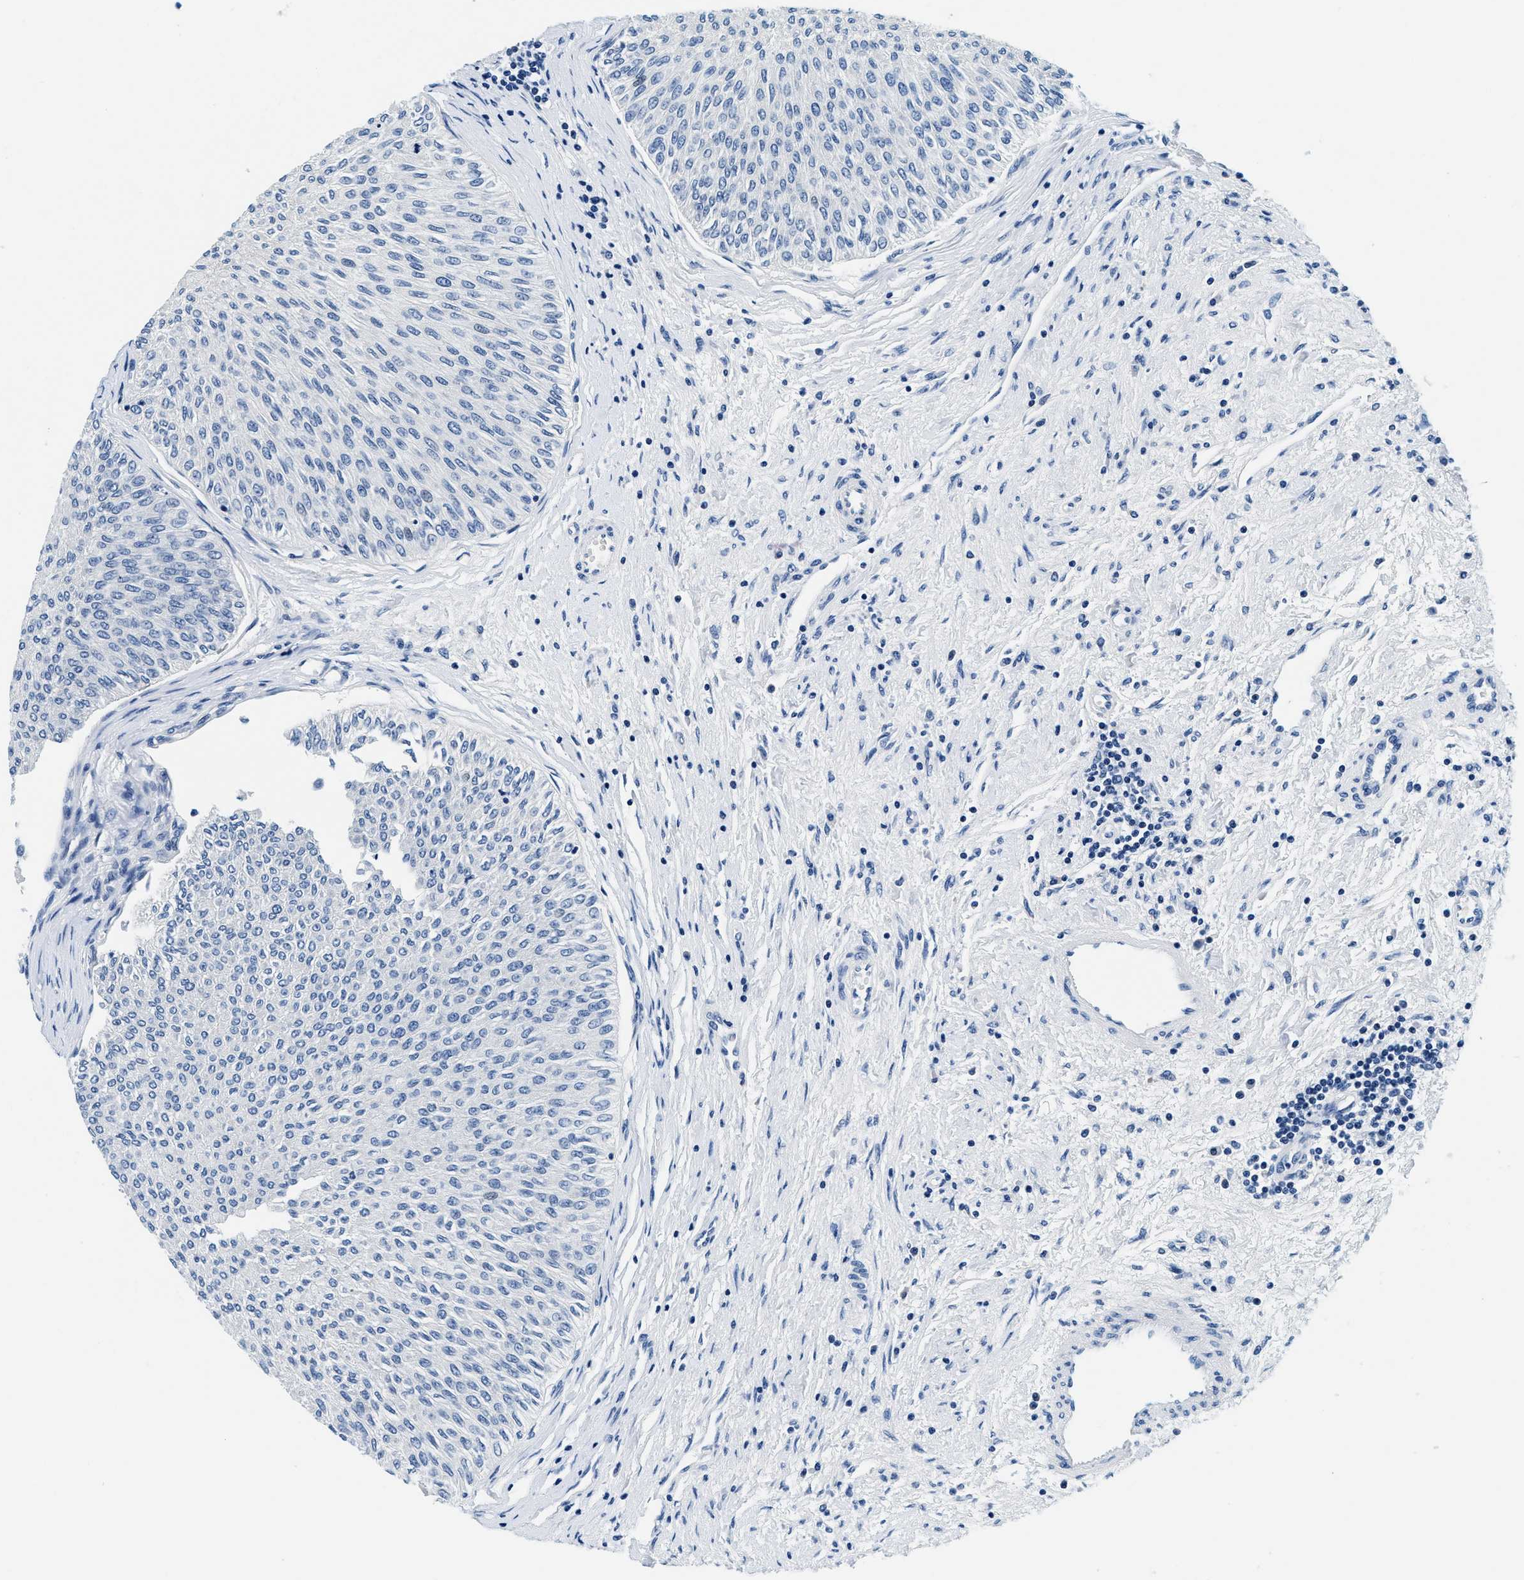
{"staining": {"intensity": "negative", "quantity": "none", "location": "none"}, "tissue": "urothelial cancer", "cell_type": "Tumor cells", "image_type": "cancer", "snomed": [{"axis": "morphology", "description": "Urothelial carcinoma, Low grade"}, {"axis": "topography", "description": "Urinary bladder"}], "caption": "A micrograph of human low-grade urothelial carcinoma is negative for staining in tumor cells.", "gene": "GSTM3", "patient": {"sex": "male", "age": 78}}